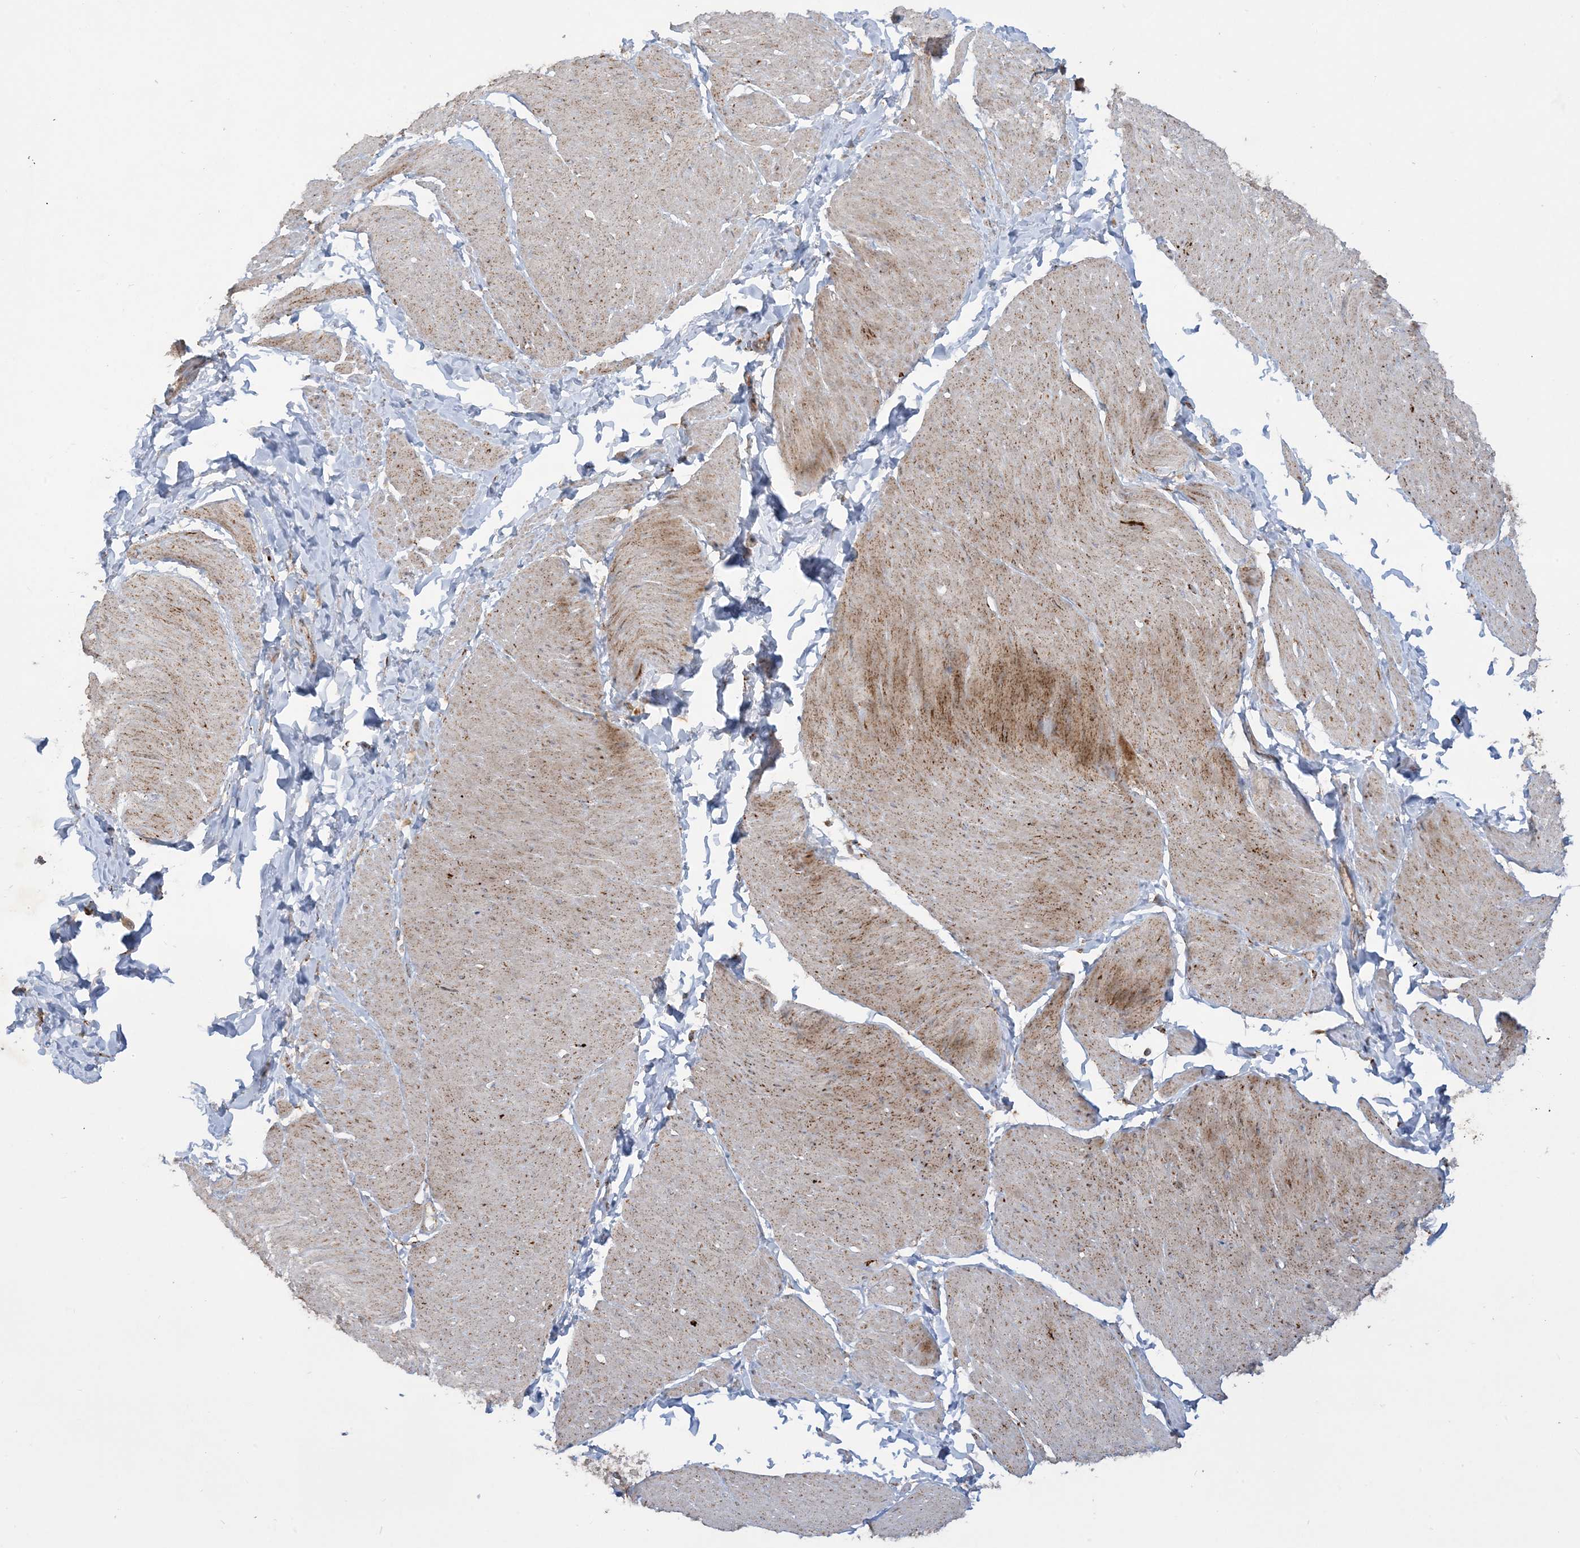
{"staining": {"intensity": "moderate", "quantity": ">75%", "location": "cytoplasmic/membranous"}, "tissue": "smooth muscle", "cell_type": "Smooth muscle cells", "image_type": "normal", "snomed": [{"axis": "morphology", "description": "Urothelial carcinoma, High grade"}, {"axis": "topography", "description": "Urinary bladder"}], "caption": "Smooth muscle stained with a brown dye reveals moderate cytoplasmic/membranous positive staining in approximately >75% of smooth muscle cells.", "gene": "NDUFAF3", "patient": {"sex": "male", "age": 46}}